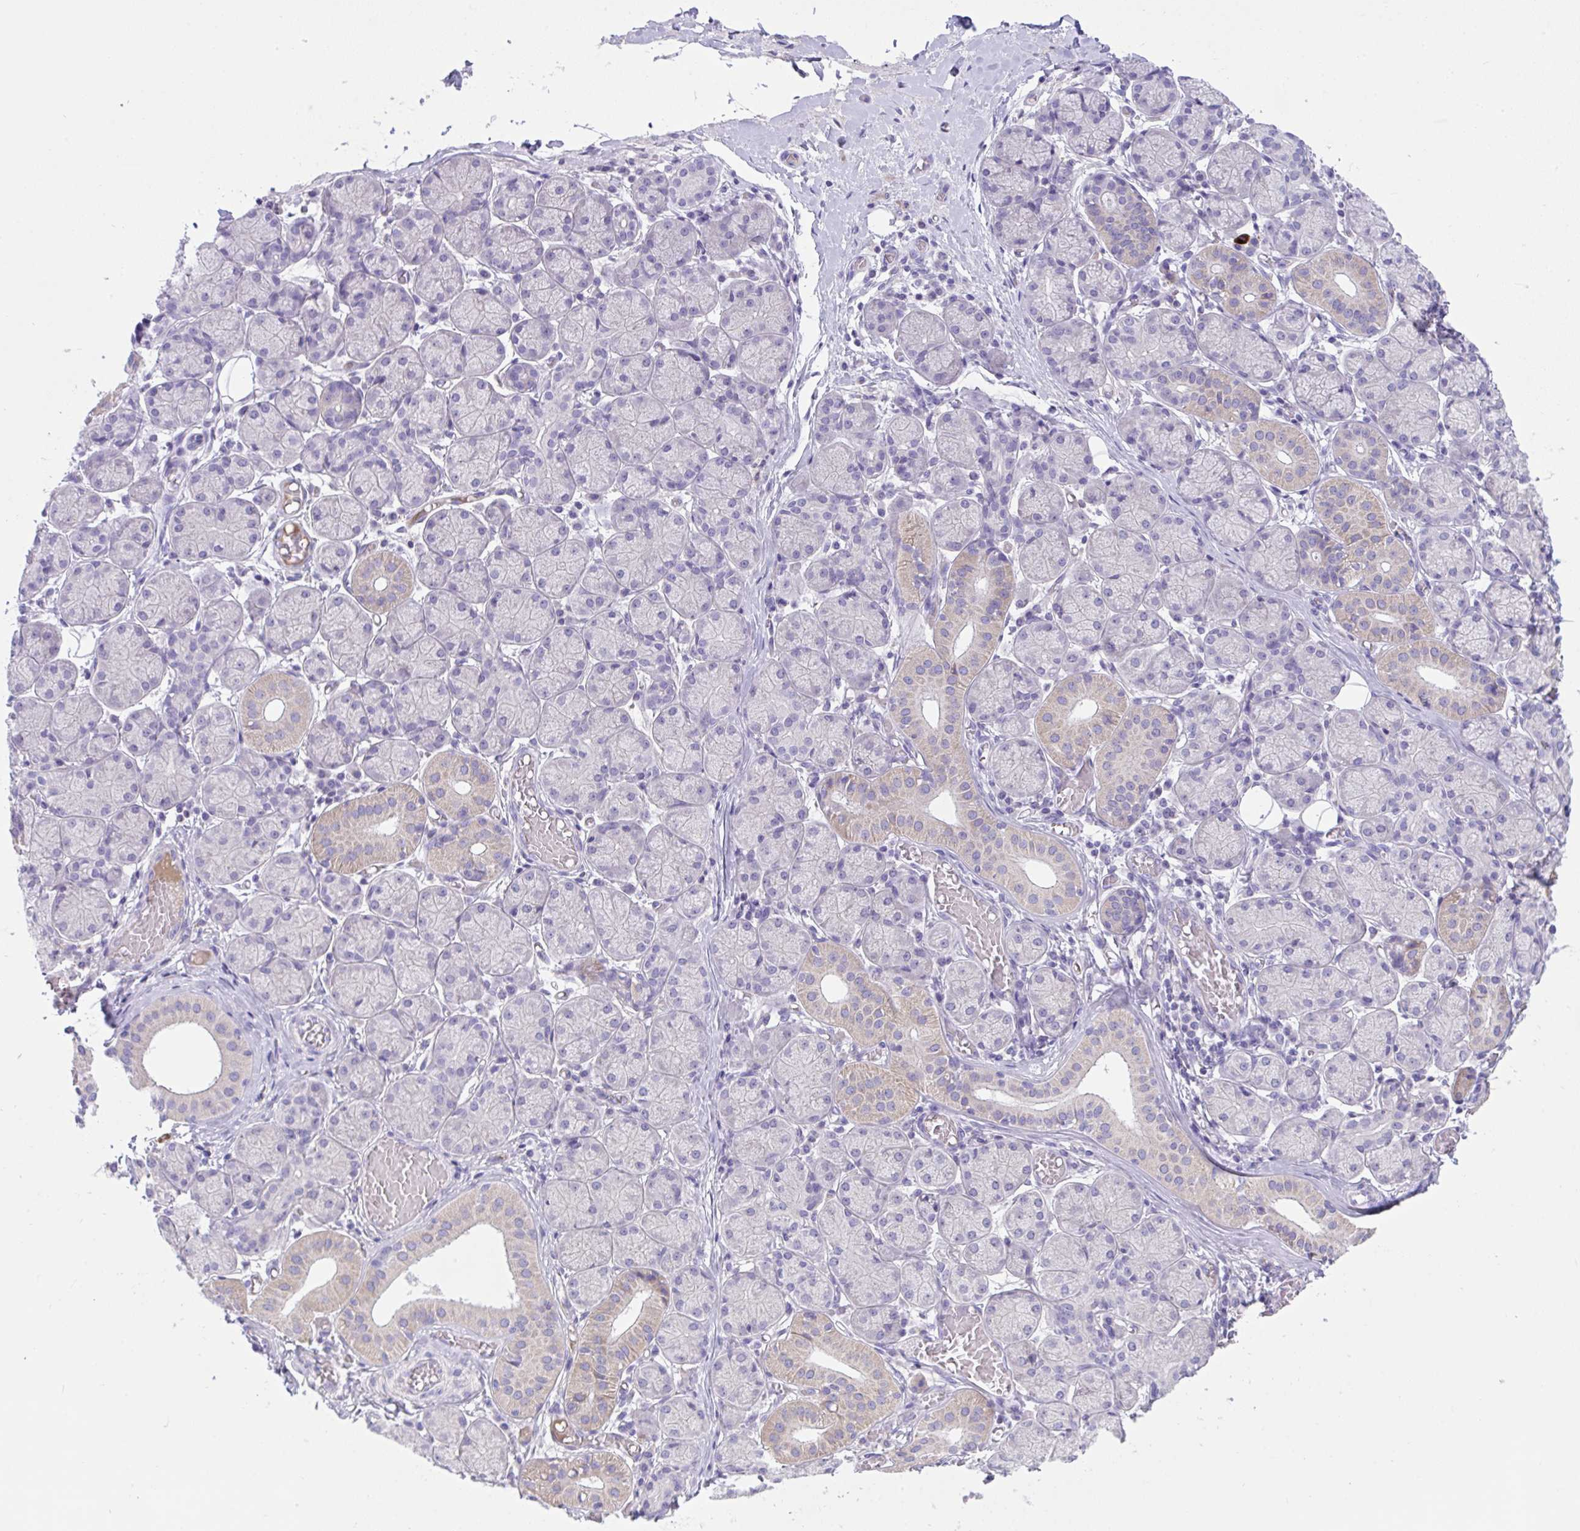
{"staining": {"intensity": "weak", "quantity": "25%-75%", "location": "cytoplasmic/membranous"}, "tissue": "salivary gland", "cell_type": "Glandular cells", "image_type": "normal", "snomed": [{"axis": "morphology", "description": "Normal tissue, NOS"}, {"axis": "topography", "description": "Salivary gland"}], "caption": "There is low levels of weak cytoplasmic/membranous staining in glandular cells of normal salivary gland, as demonstrated by immunohistochemical staining (brown color).", "gene": "PLA2G12B", "patient": {"sex": "female", "age": 24}}